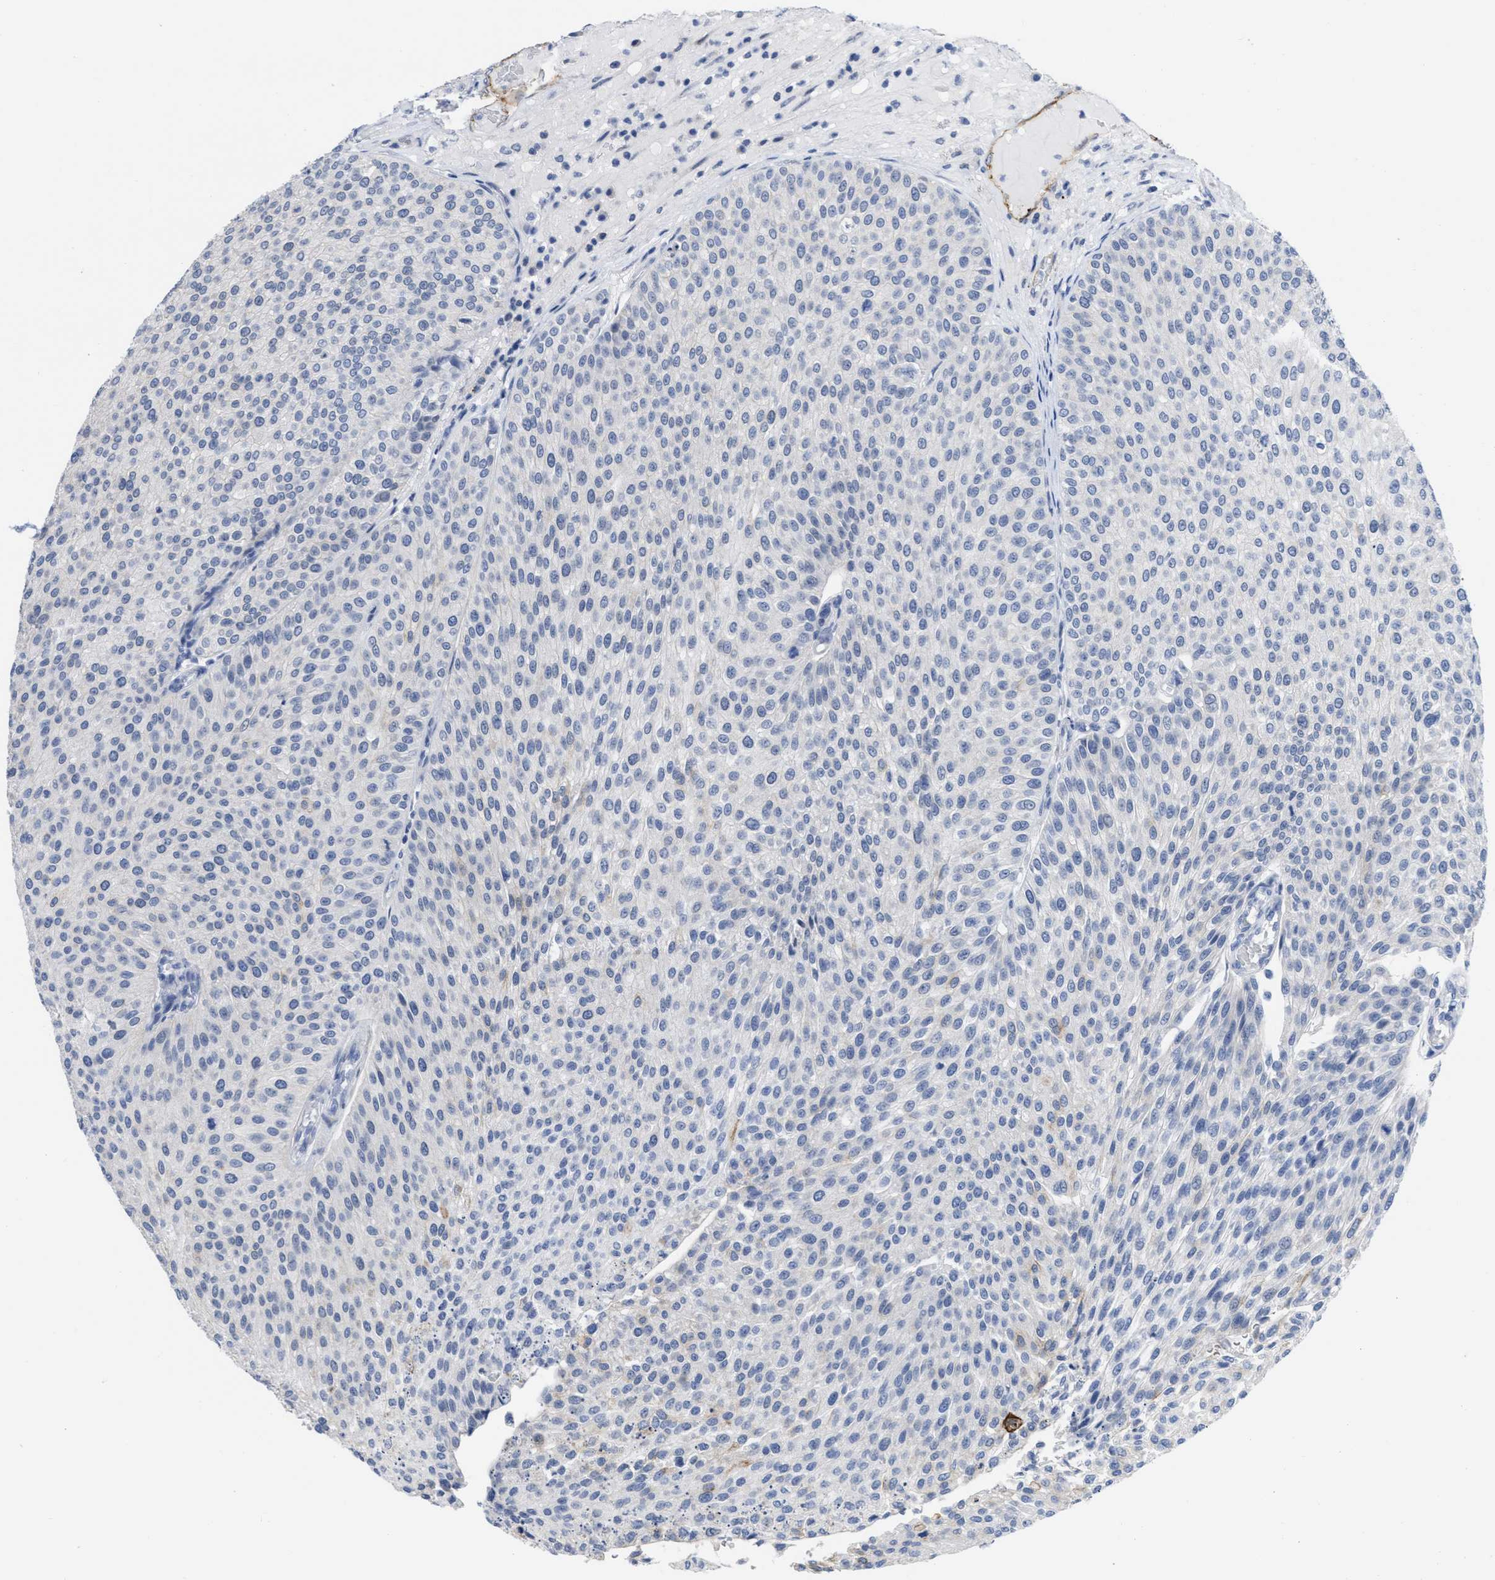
{"staining": {"intensity": "negative", "quantity": "none", "location": "none"}, "tissue": "urothelial cancer", "cell_type": "Tumor cells", "image_type": "cancer", "snomed": [{"axis": "morphology", "description": "Urothelial carcinoma, Low grade"}, {"axis": "topography", "description": "Smooth muscle"}, {"axis": "topography", "description": "Urinary bladder"}], "caption": "High magnification brightfield microscopy of urothelial carcinoma (low-grade) stained with DAB (3,3'-diaminobenzidine) (brown) and counterstained with hematoxylin (blue): tumor cells show no significant positivity. (DAB IHC visualized using brightfield microscopy, high magnification).", "gene": "ACKR1", "patient": {"sex": "male", "age": 60}}